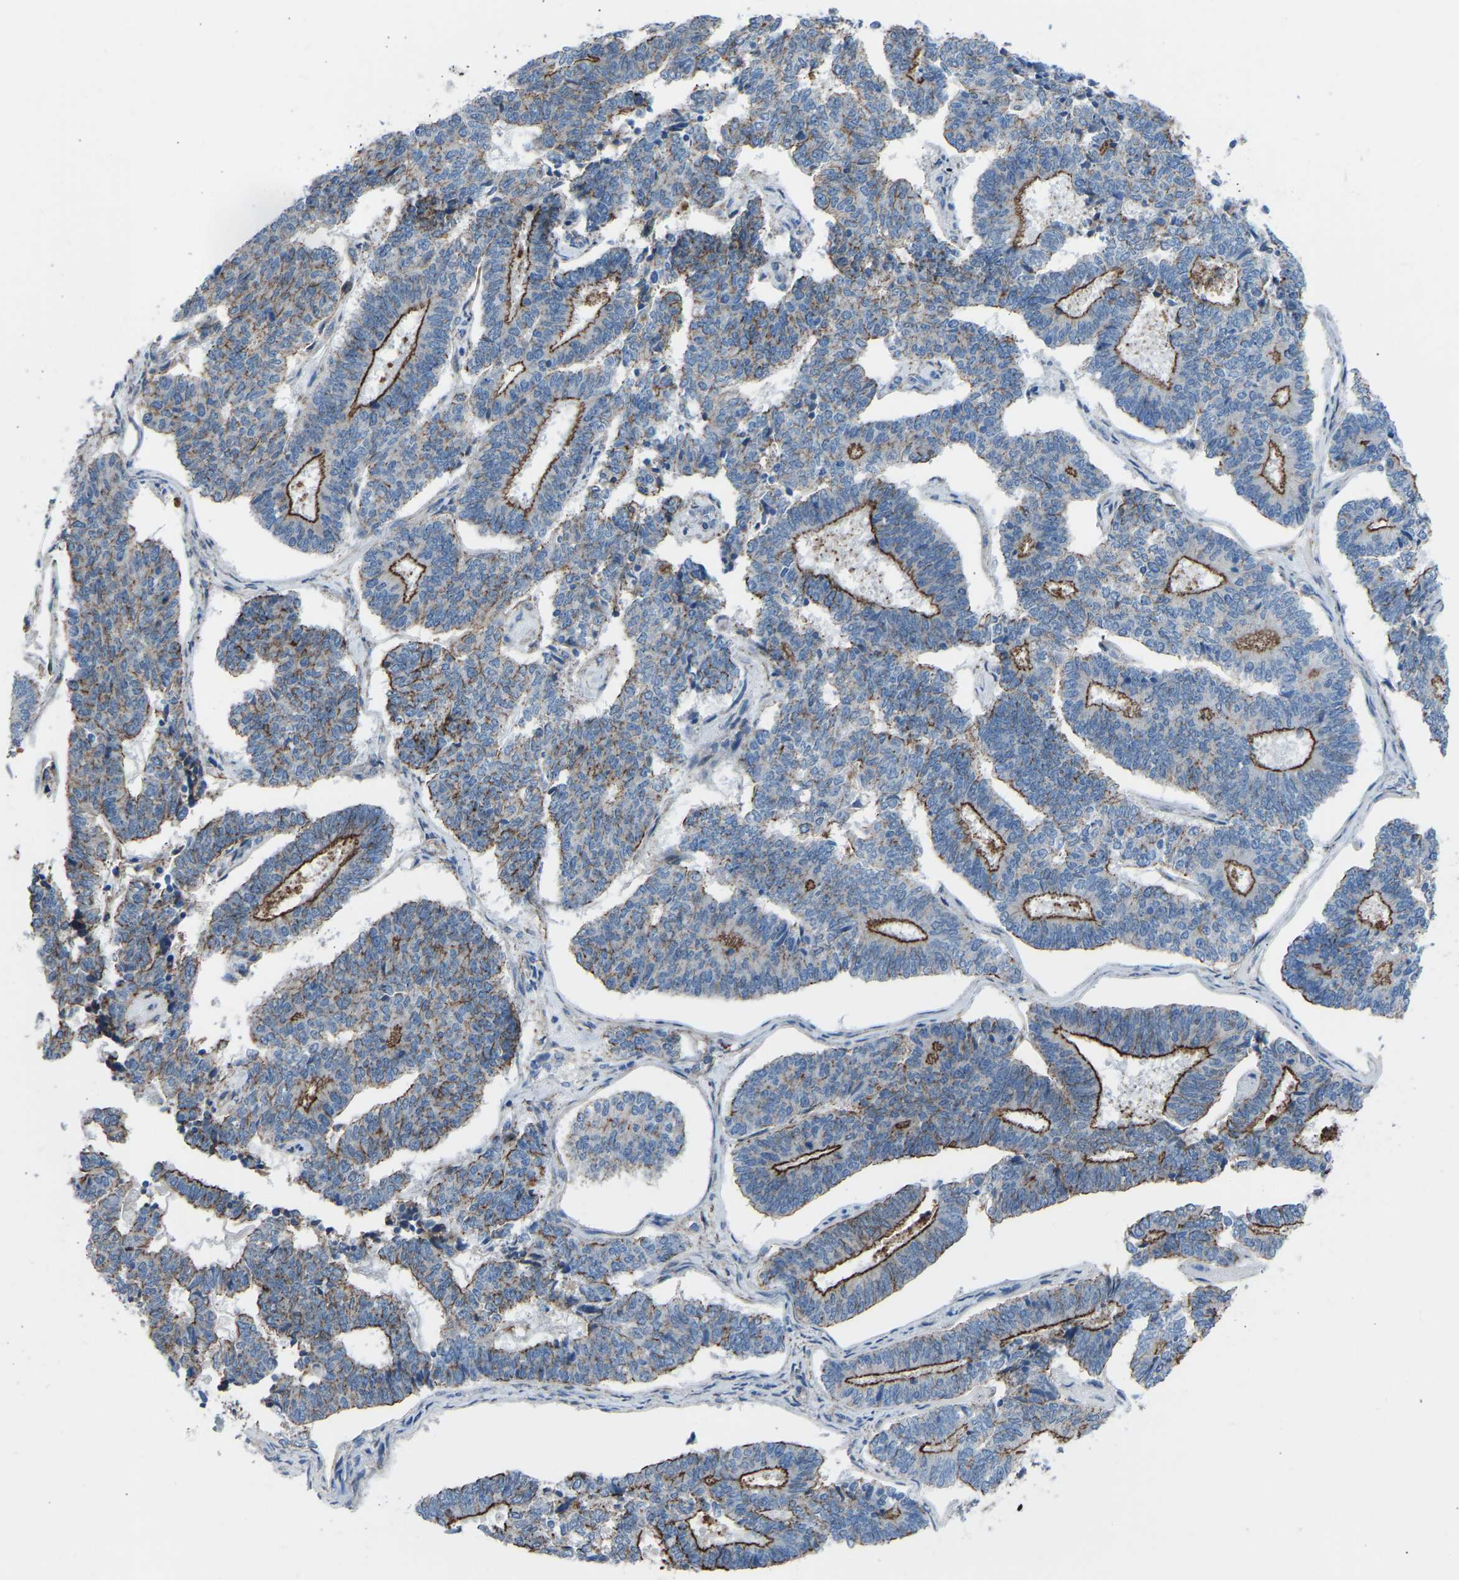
{"staining": {"intensity": "strong", "quantity": "<25%", "location": "cytoplasmic/membranous"}, "tissue": "endometrial cancer", "cell_type": "Tumor cells", "image_type": "cancer", "snomed": [{"axis": "morphology", "description": "Adenocarcinoma, NOS"}, {"axis": "topography", "description": "Endometrium"}], "caption": "IHC photomicrograph of endometrial cancer stained for a protein (brown), which reveals medium levels of strong cytoplasmic/membranous staining in approximately <25% of tumor cells.", "gene": "MYH10", "patient": {"sex": "female", "age": 70}}